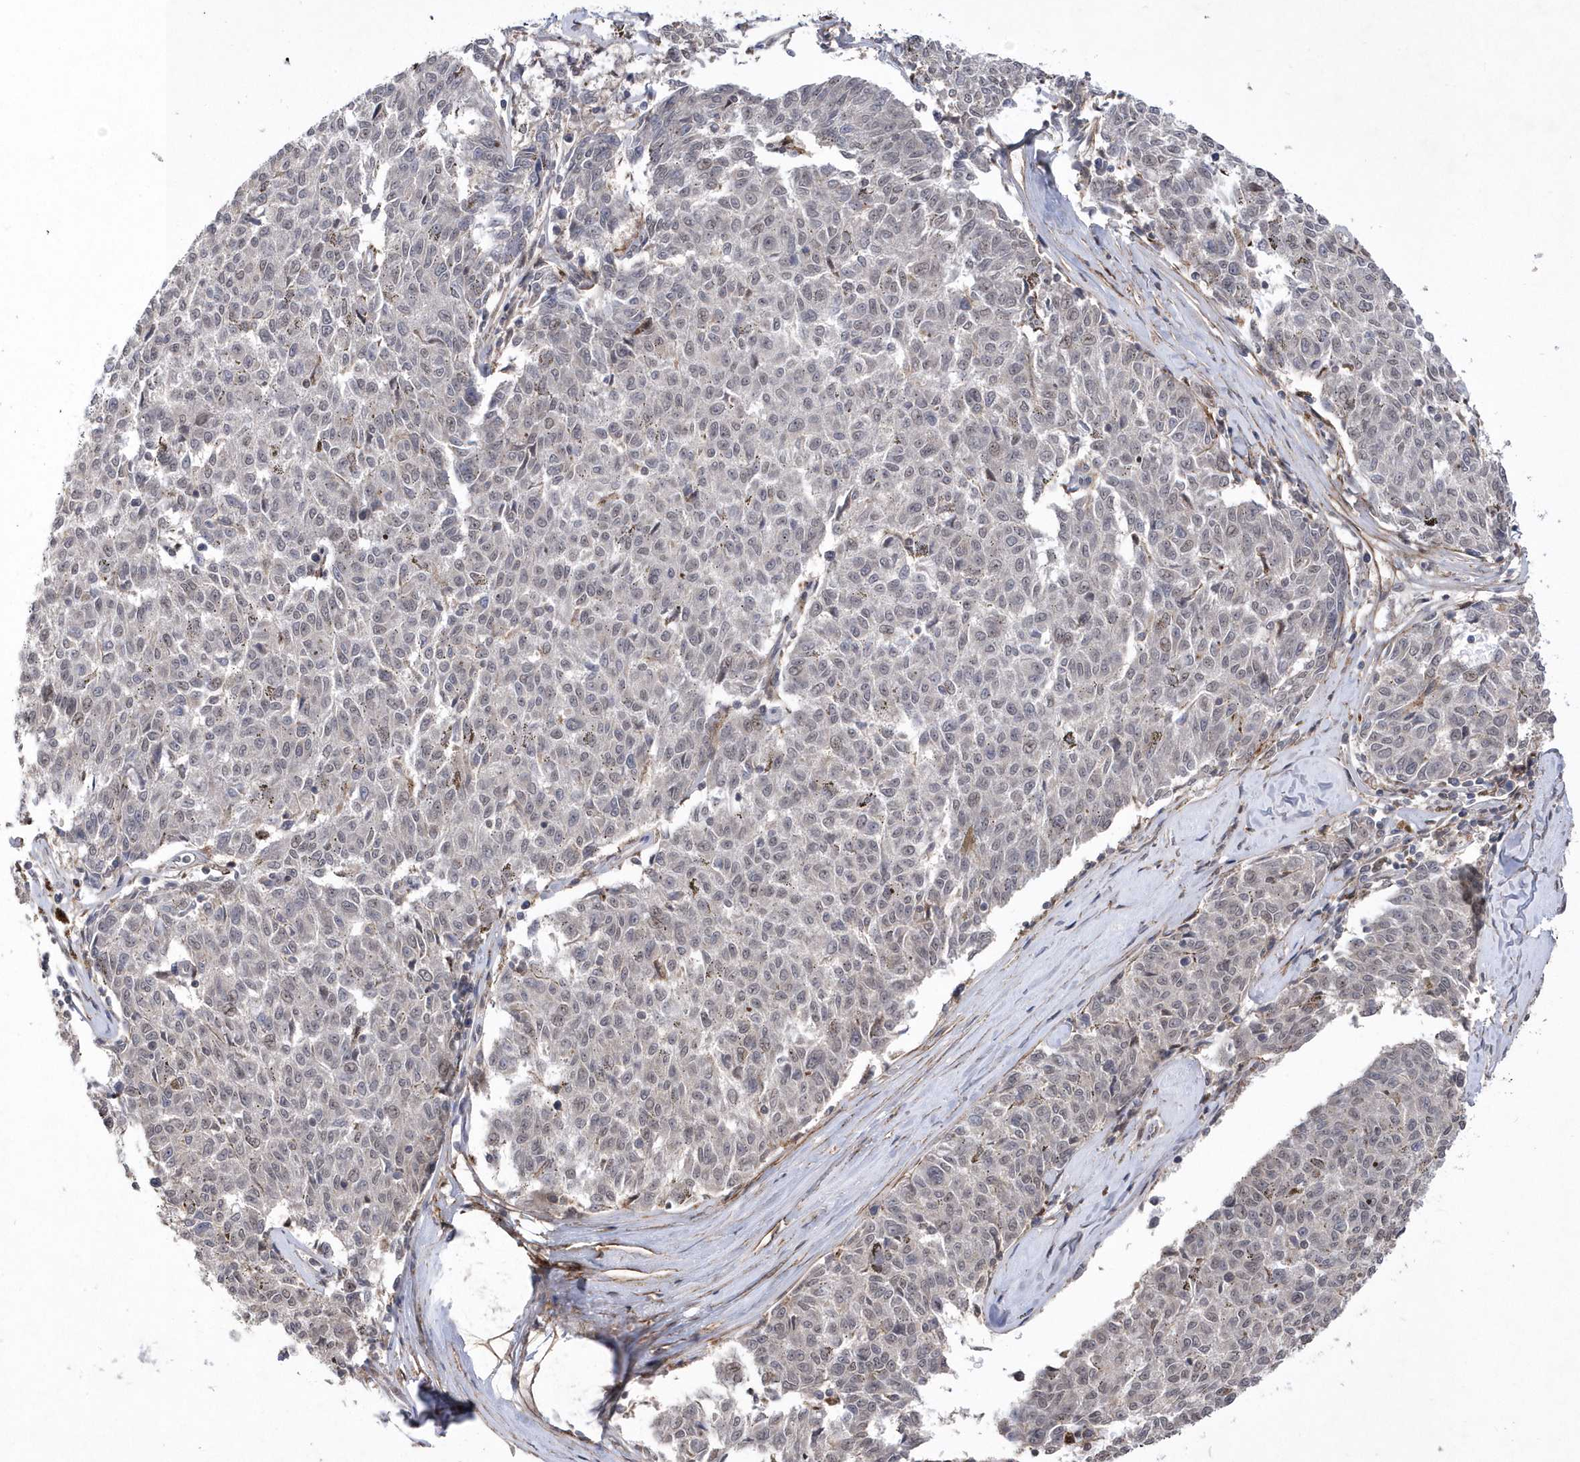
{"staining": {"intensity": "weak", "quantity": "<25%", "location": "nuclear"}, "tissue": "melanoma", "cell_type": "Tumor cells", "image_type": "cancer", "snomed": [{"axis": "morphology", "description": "Malignant melanoma, NOS"}, {"axis": "topography", "description": "Skin"}], "caption": "Tumor cells are negative for protein expression in human melanoma.", "gene": "BOD1L1", "patient": {"sex": "female", "age": 72}}